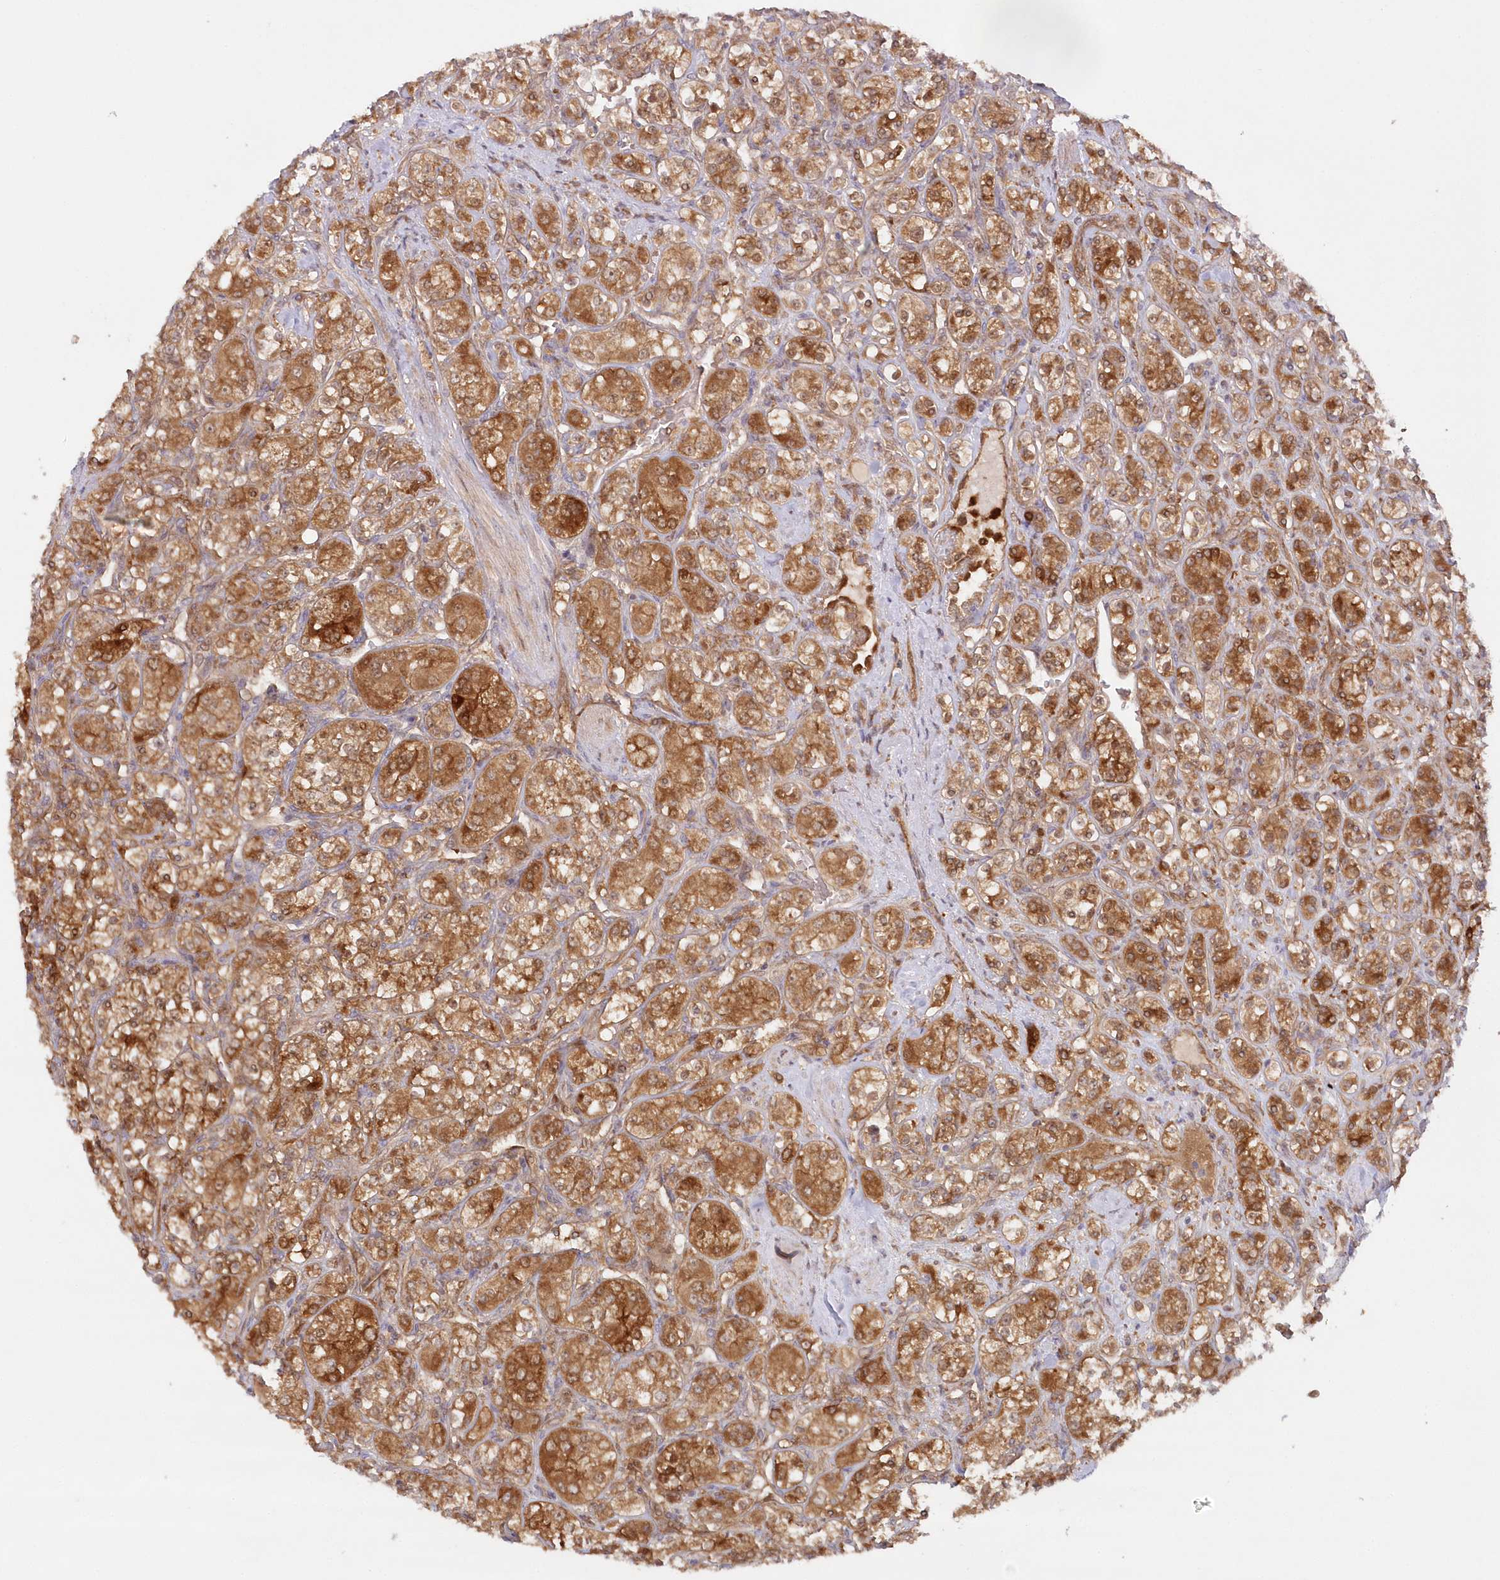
{"staining": {"intensity": "strong", "quantity": ">75%", "location": "cytoplasmic/membranous"}, "tissue": "renal cancer", "cell_type": "Tumor cells", "image_type": "cancer", "snomed": [{"axis": "morphology", "description": "Adenocarcinoma, NOS"}, {"axis": "topography", "description": "Kidney"}], "caption": "Protein staining of renal adenocarcinoma tissue shows strong cytoplasmic/membranous positivity in about >75% of tumor cells.", "gene": "GBE1", "patient": {"sex": "male", "age": 77}}